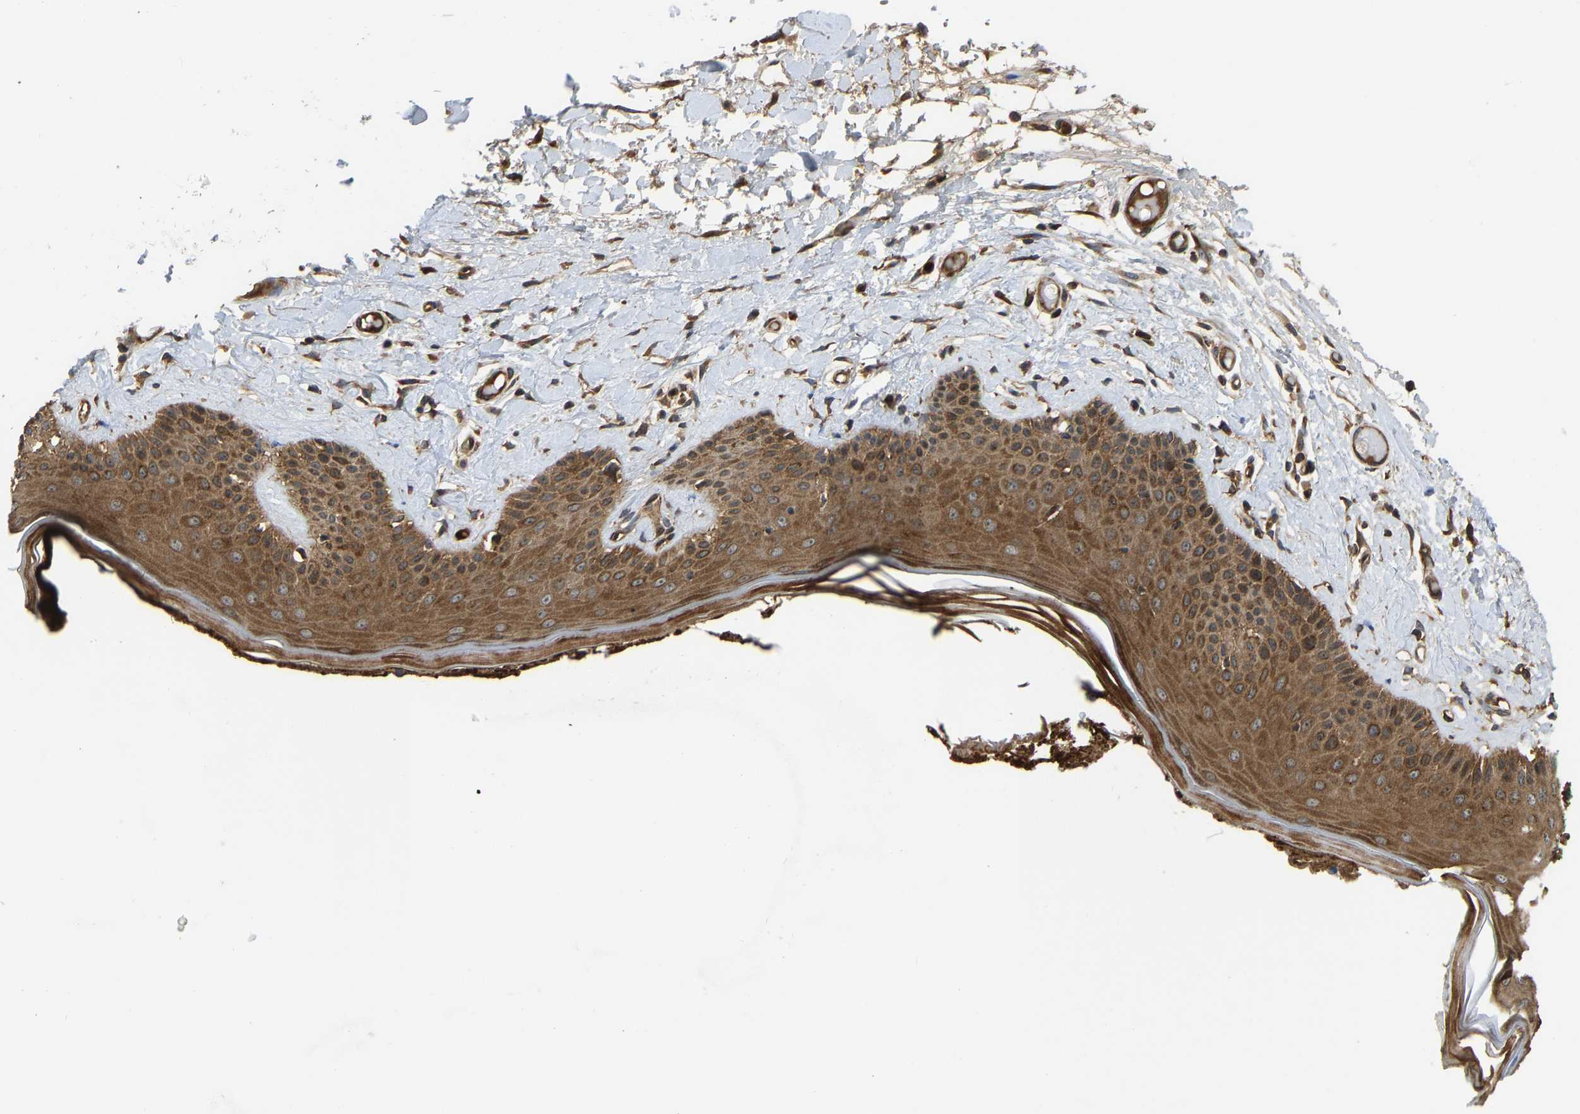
{"staining": {"intensity": "strong", "quantity": ">75%", "location": "cytoplasmic/membranous"}, "tissue": "skin", "cell_type": "Epidermal cells", "image_type": "normal", "snomed": [{"axis": "morphology", "description": "Normal tissue, NOS"}, {"axis": "topography", "description": "Vulva"}], "caption": "Protein expression analysis of normal human skin reveals strong cytoplasmic/membranous staining in approximately >75% of epidermal cells.", "gene": "RASGRF2", "patient": {"sex": "female", "age": 73}}